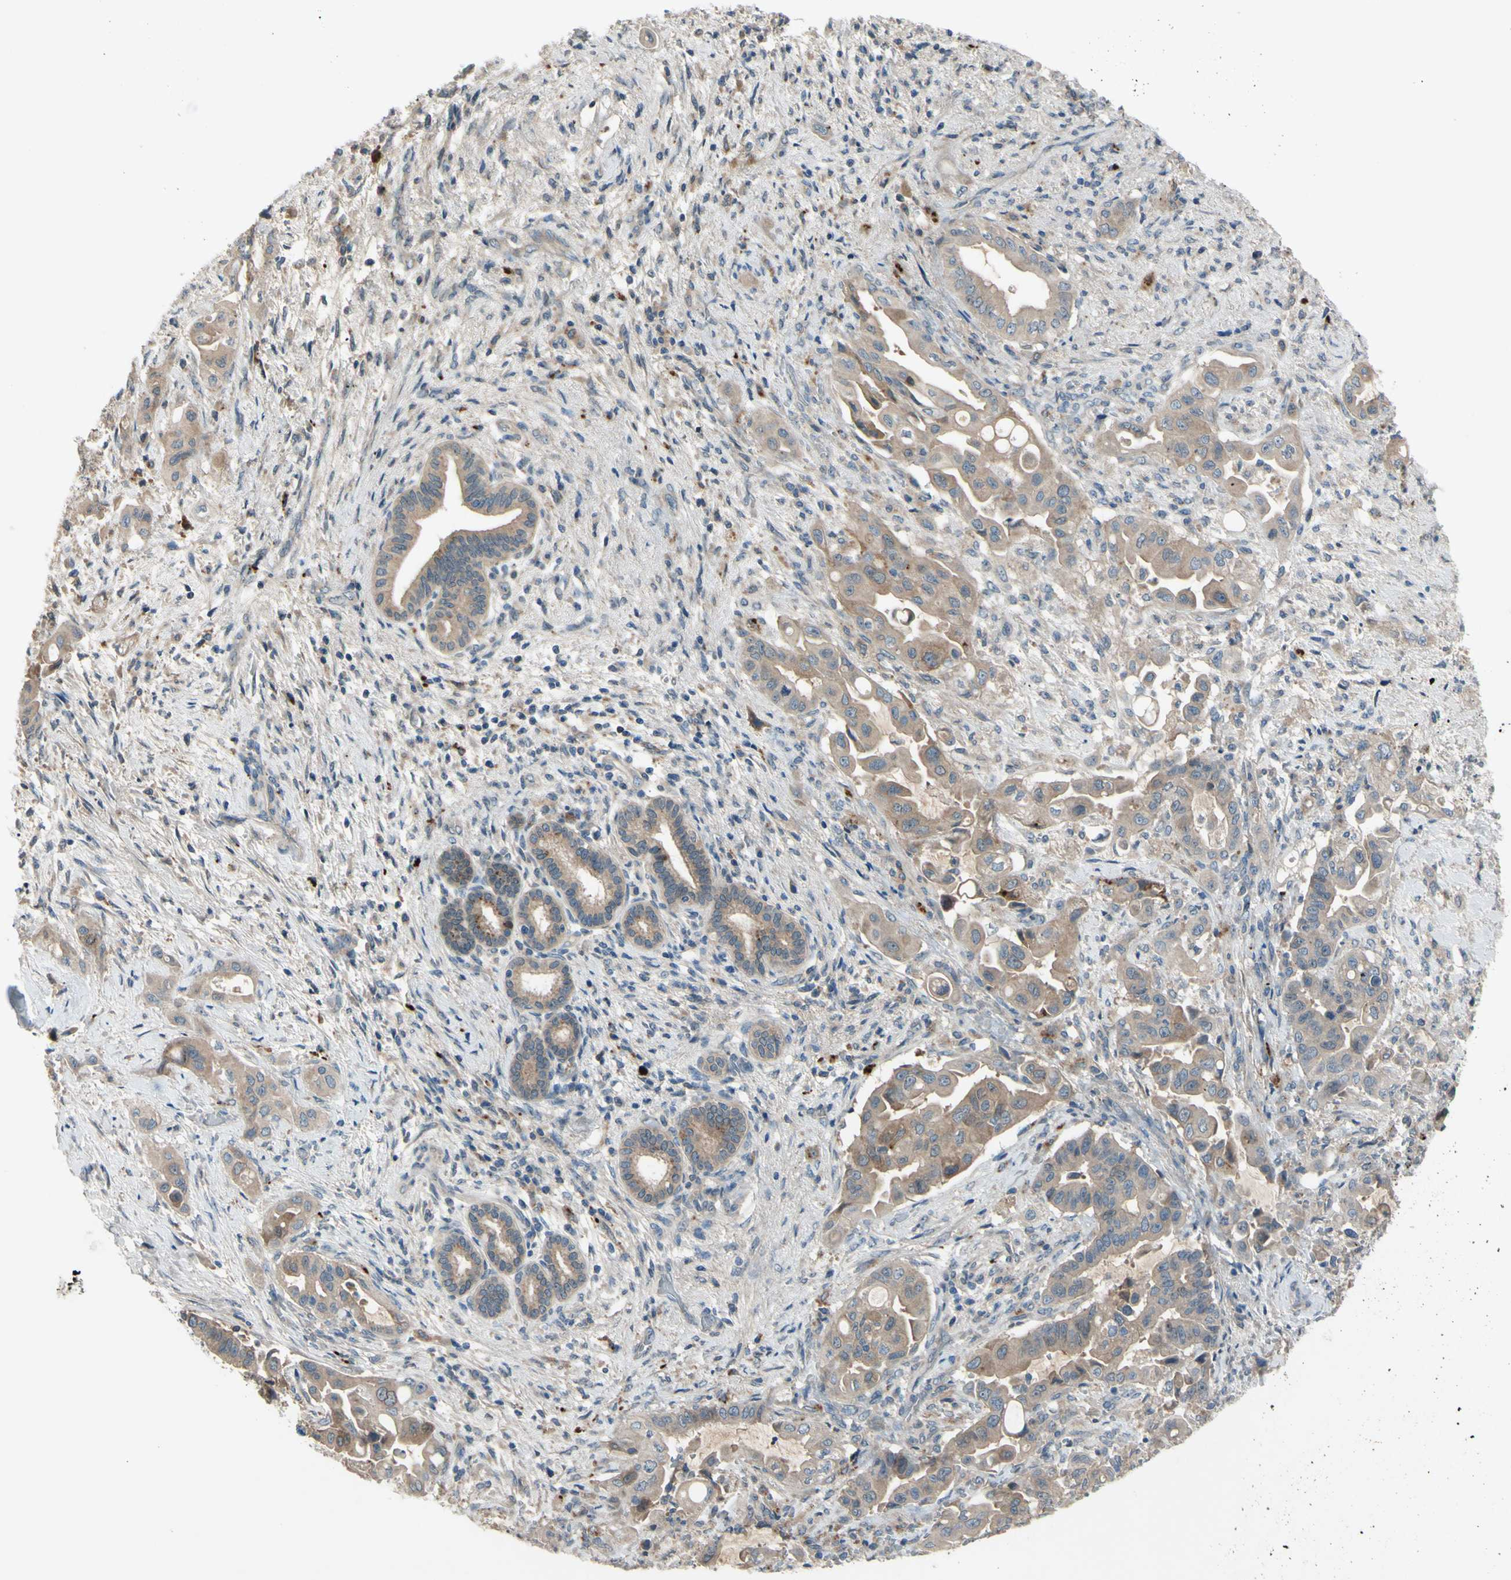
{"staining": {"intensity": "moderate", "quantity": ">75%", "location": "cytoplasmic/membranous"}, "tissue": "liver cancer", "cell_type": "Tumor cells", "image_type": "cancer", "snomed": [{"axis": "morphology", "description": "Cholangiocarcinoma"}, {"axis": "topography", "description": "Liver"}], "caption": "Cholangiocarcinoma (liver) was stained to show a protein in brown. There is medium levels of moderate cytoplasmic/membranous positivity in approximately >75% of tumor cells.", "gene": "AFP", "patient": {"sex": "female", "age": 61}}